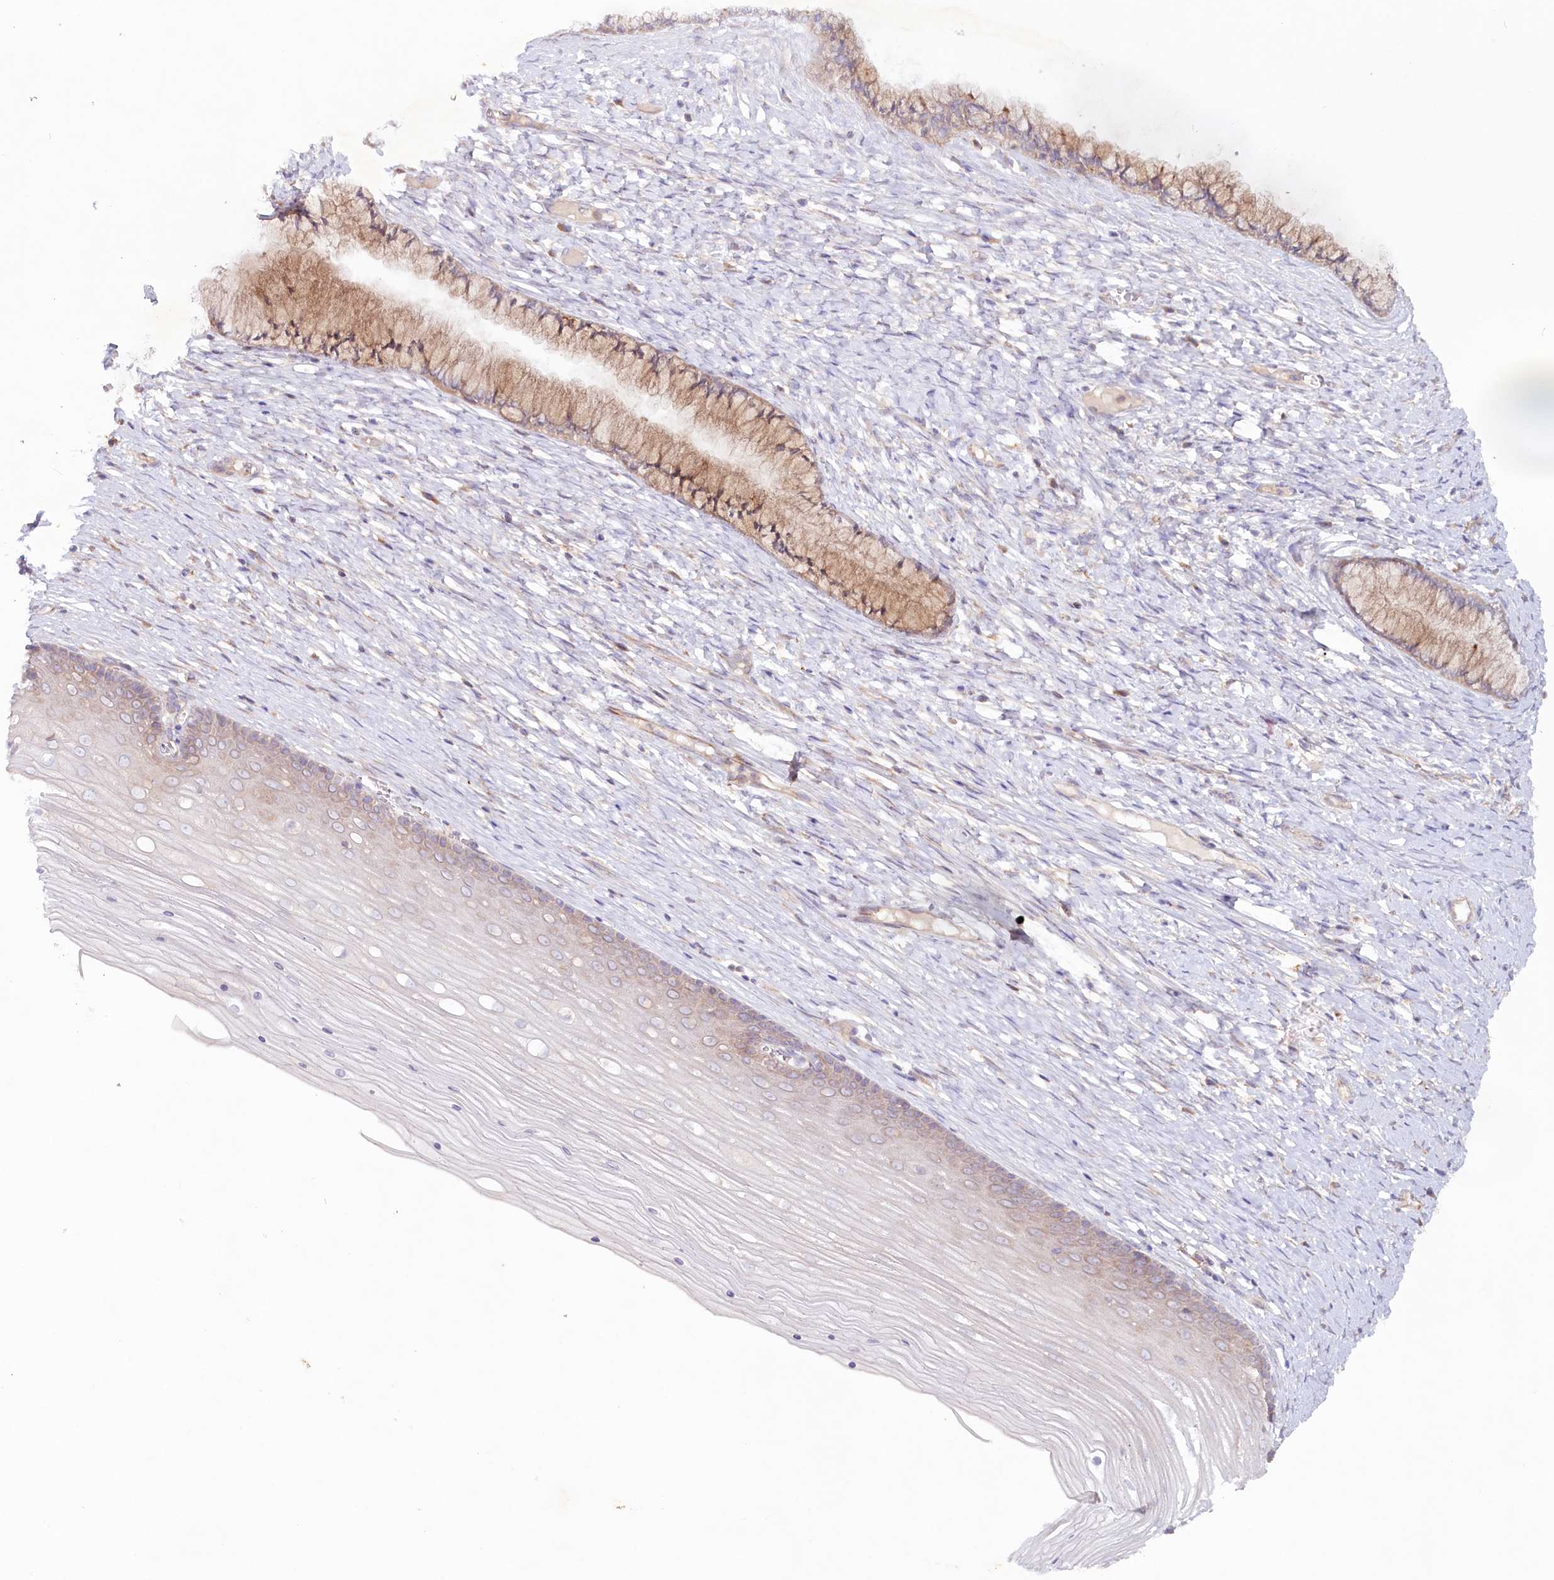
{"staining": {"intensity": "moderate", "quantity": ">75%", "location": "cytoplasmic/membranous"}, "tissue": "cervix", "cell_type": "Glandular cells", "image_type": "normal", "snomed": [{"axis": "morphology", "description": "Normal tissue, NOS"}, {"axis": "topography", "description": "Cervix"}], "caption": "IHC photomicrograph of normal cervix: cervix stained using immunohistochemistry displays medium levels of moderate protein expression localized specifically in the cytoplasmic/membranous of glandular cells, appearing as a cytoplasmic/membranous brown color.", "gene": "TNIP1", "patient": {"sex": "female", "age": 42}}